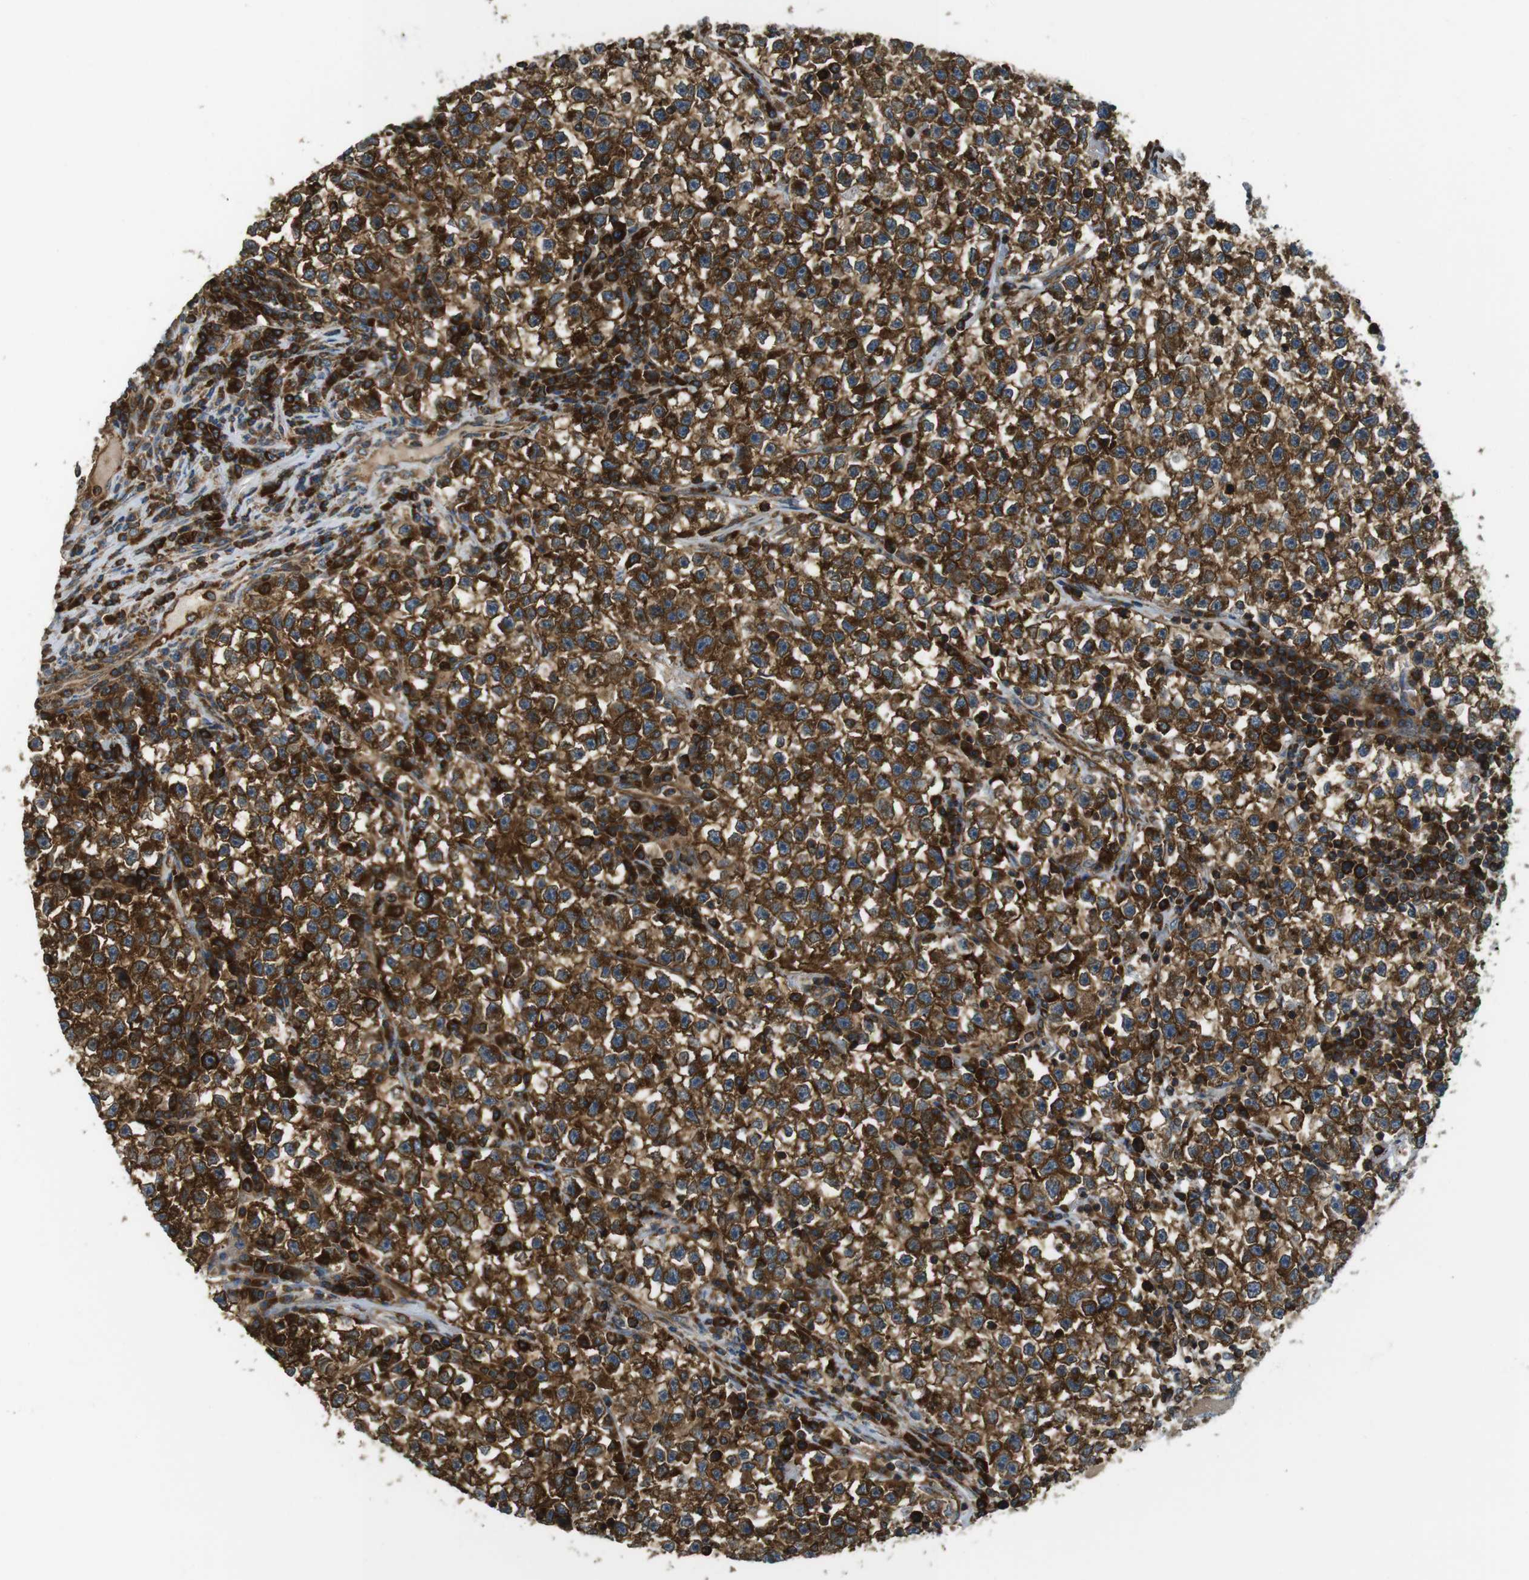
{"staining": {"intensity": "strong", "quantity": ">75%", "location": "cytoplasmic/membranous"}, "tissue": "testis cancer", "cell_type": "Tumor cells", "image_type": "cancer", "snomed": [{"axis": "morphology", "description": "Seminoma, NOS"}, {"axis": "topography", "description": "Testis"}], "caption": "Immunohistochemistry (IHC) (DAB (3,3'-diaminobenzidine)) staining of seminoma (testis) reveals strong cytoplasmic/membranous protein positivity in approximately >75% of tumor cells.", "gene": "TSC1", "patient": {"sex": "male", "age": 22}}